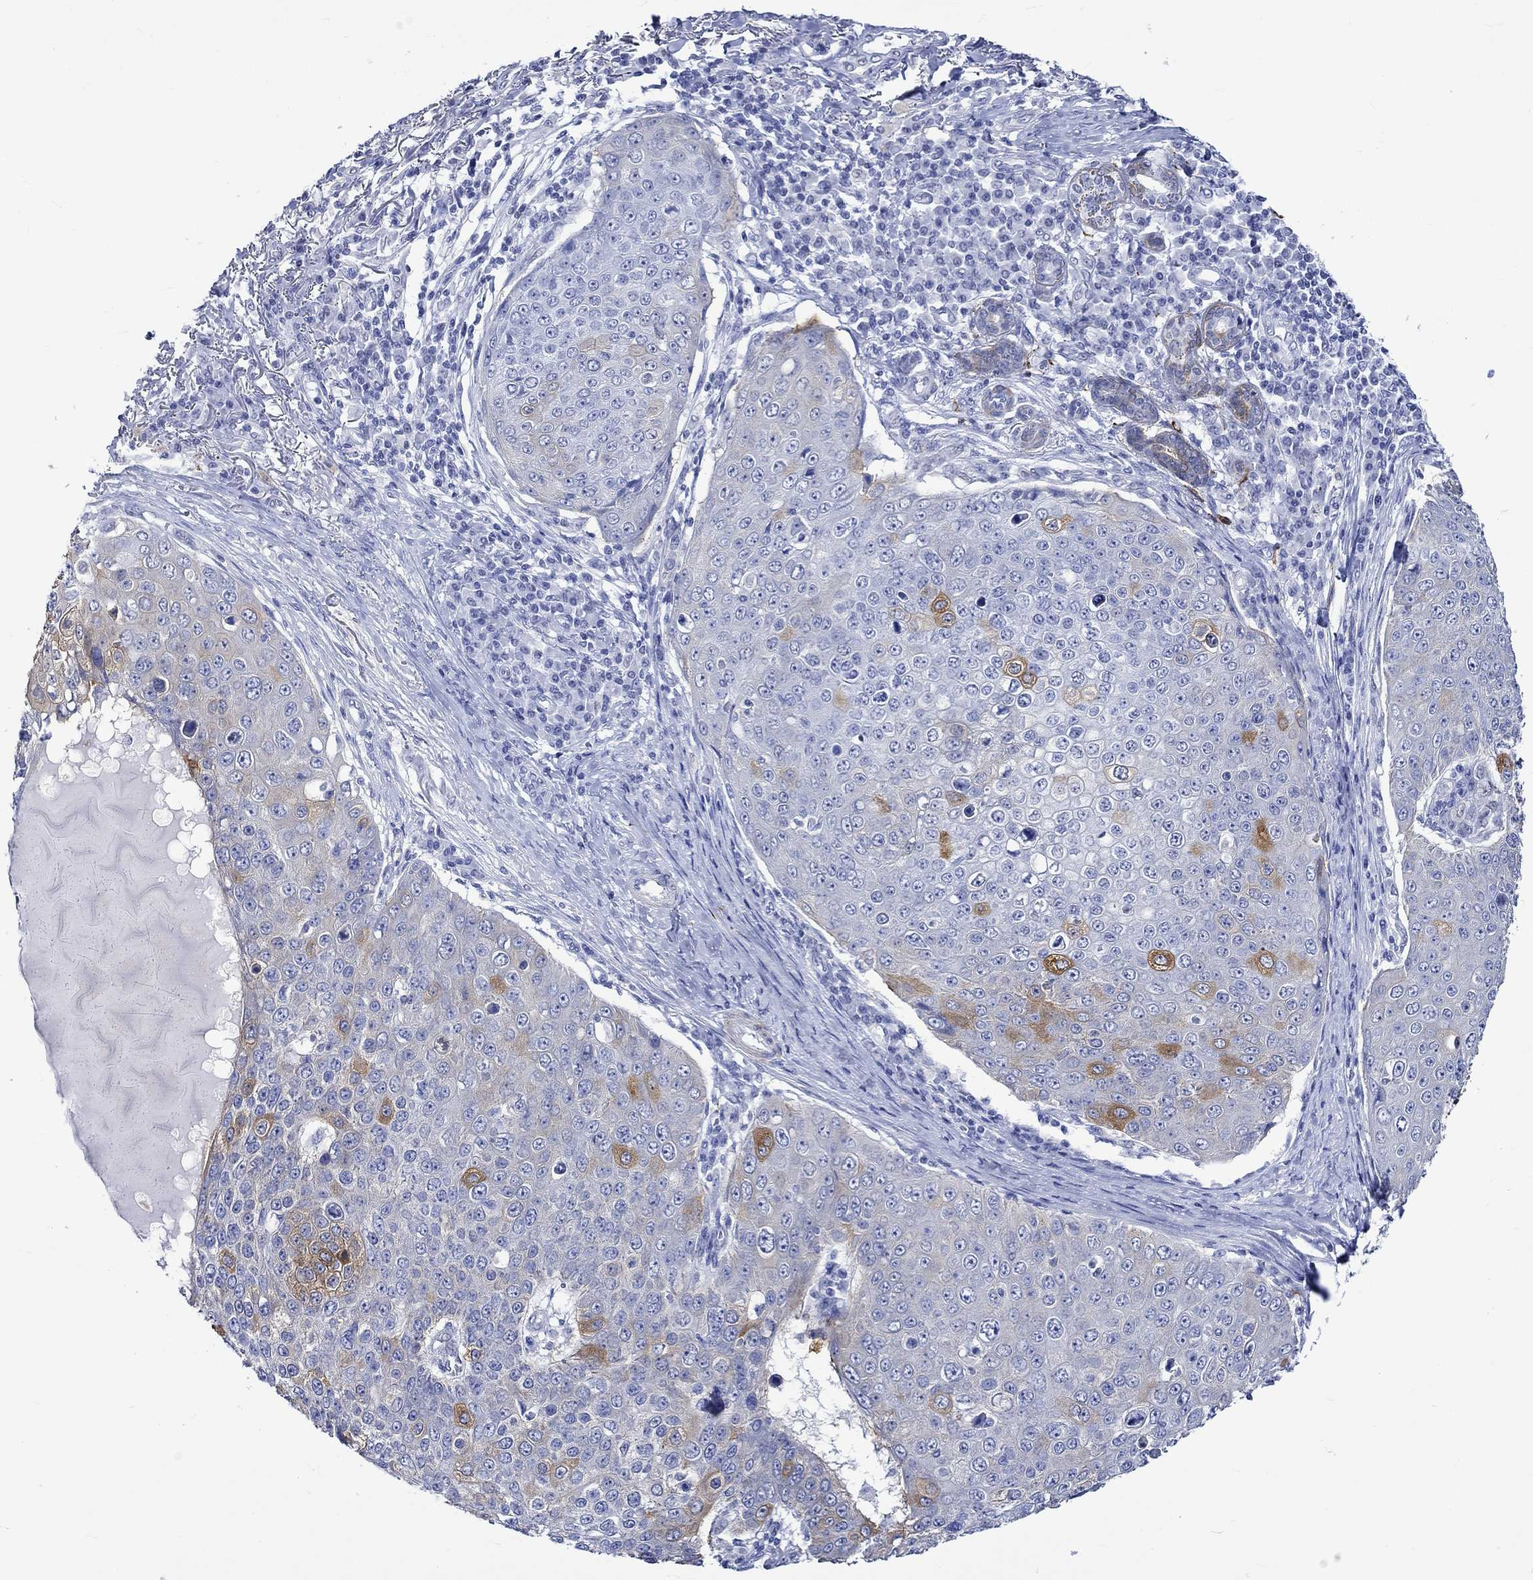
{"staining": {"intensity": "strong", "quantity": "<25%", "location": "cytoplasmic/membranous"}, "tissue": "skin cancer", "cell_type": "Tumor cells", "image_type": "cancer", "snomed": [{"axis": "morphology", "description": "Squamous cell carcinoma, NOS"}, {"axis": "topography", "description": "Skin"}], "caption": "Squamous cell carcinoma (skin) stained for a protein (brown) exhibits strong cytoplasmic/membranous positive staining in approximately <25% of tumor cells.", "gene": "CRYAB", "patient": {"sex": "male", "age": 71}}